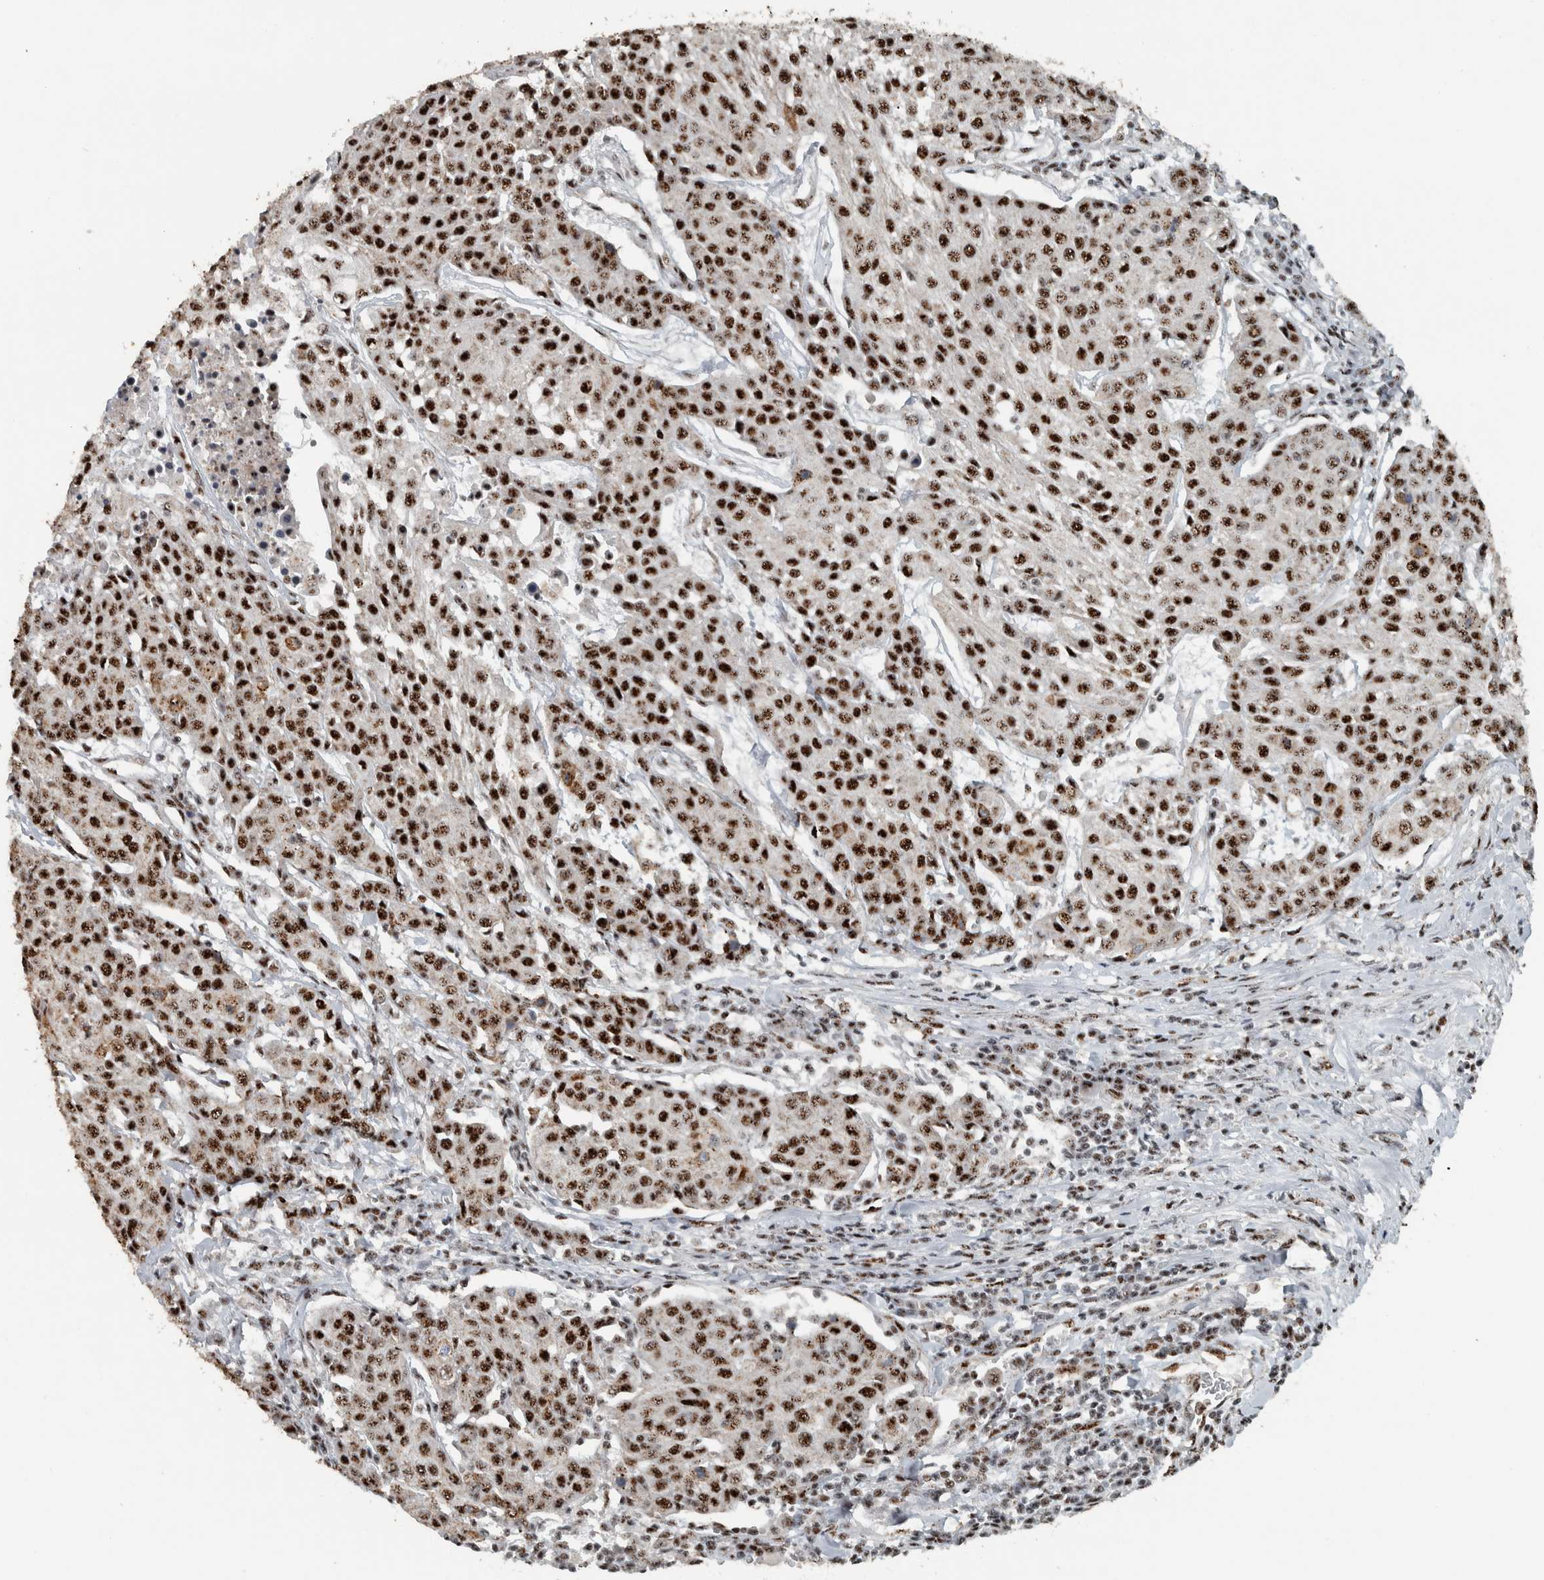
{"staining": {"intensity": "strong", "quantity": ">75%", "location": "nuclear"}, "tissue": "urothelial cancer", "cell_type": "Tumor cells", "image_type": "cancer", "snomed": [{"axis": "morphology", "description": "Urothelial carcinoma, High grade"}, {"axis": "topography", "description": "Urinary bladder"}], "caption": "An immunohistochemistry (IHC) histopathology image of neoplastic tissue is shown. Protein staining in brown highlights strong nuclear positivity in urothelial cancer within tumor cells.", "gene": "SON", "patient": {"sex": "female", "age": 85}}